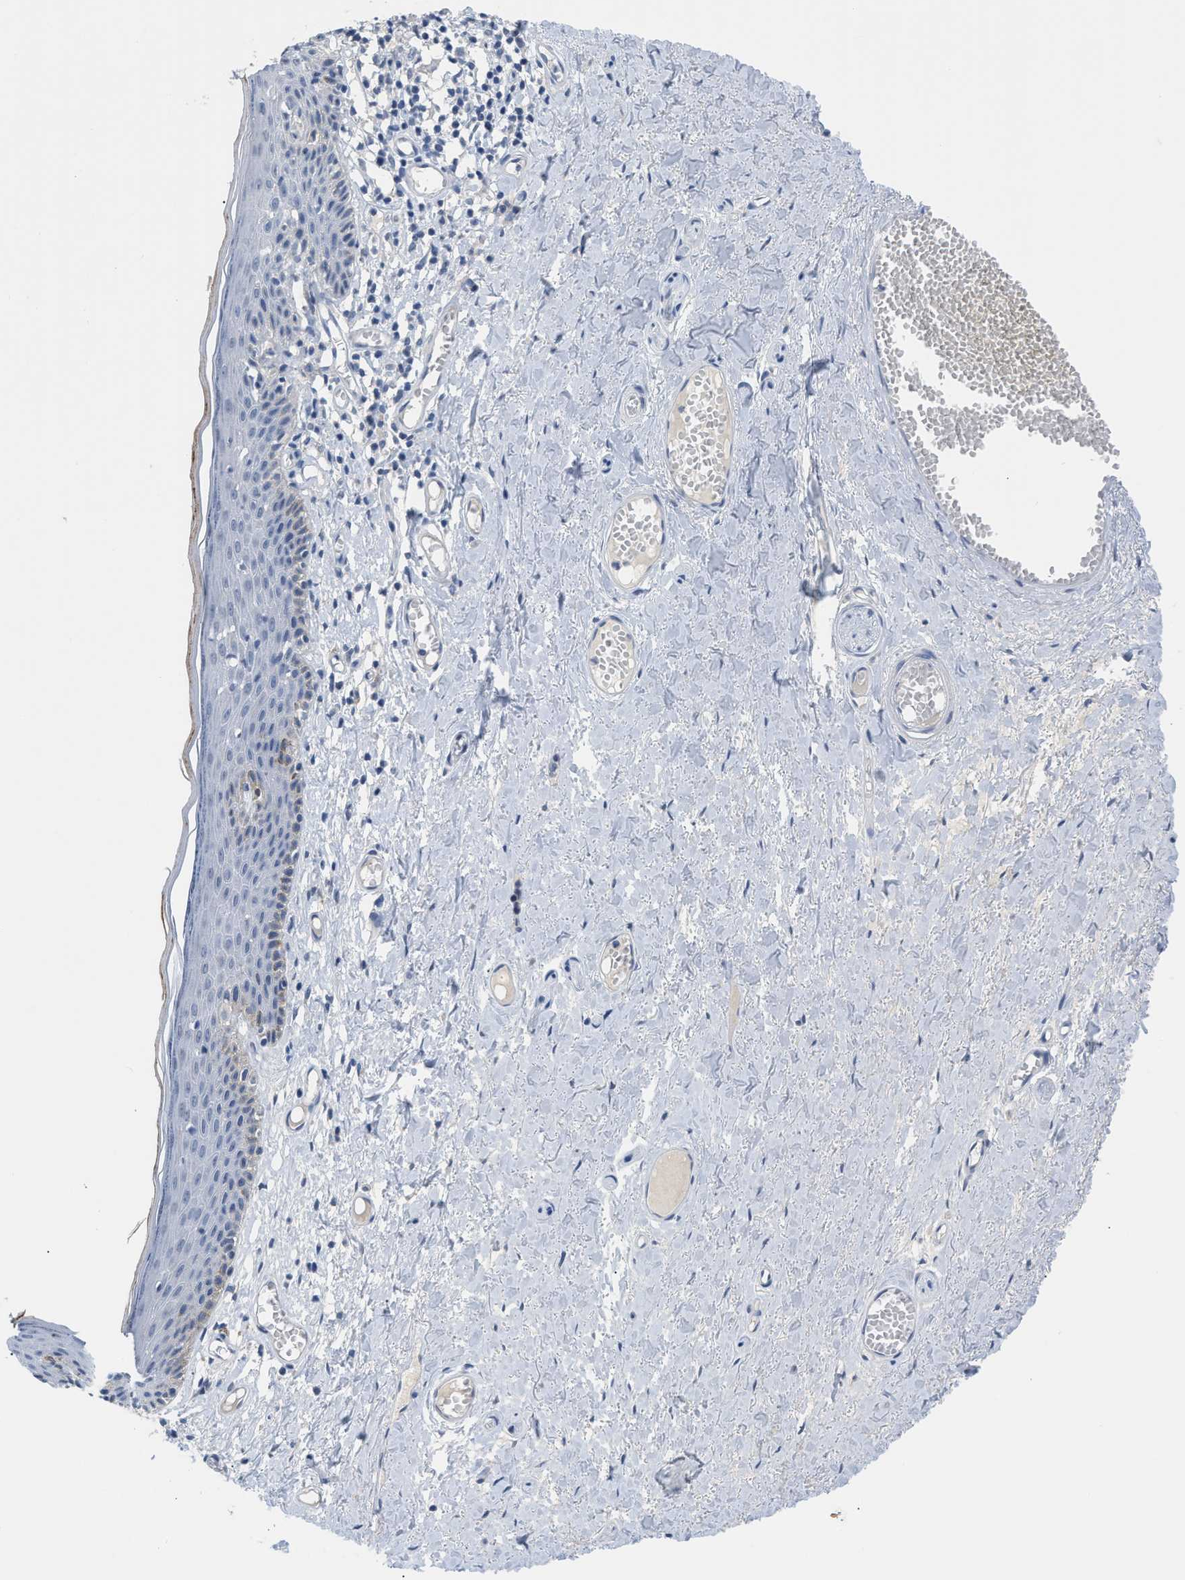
{"staining": {"intensity": "negative", "quantity": "none", "location": "none"}, "tissue": "skin", "cell_type": "Epidermal cells", "image_type": "normal", "snomed": [{"axis": "morphology", "description": "Normal tissue, NOS"}, {"axis": "topography", "description": "Adipose tissue"}, {"axis": "topography", "description": "Vascular tissue"}, {"axis": "topography", "description": "Anal"}, {"axis": "topography", "description": "Peripheral nerve tissue"}], "caption": "DAB (3,3'-diaminobenzidine) immunohistochemical staining of benign skin demonstrates no significant expression in epidermal cells.", "gene": "OR9K2", "patient": {"sex": "female", "age": 54}}